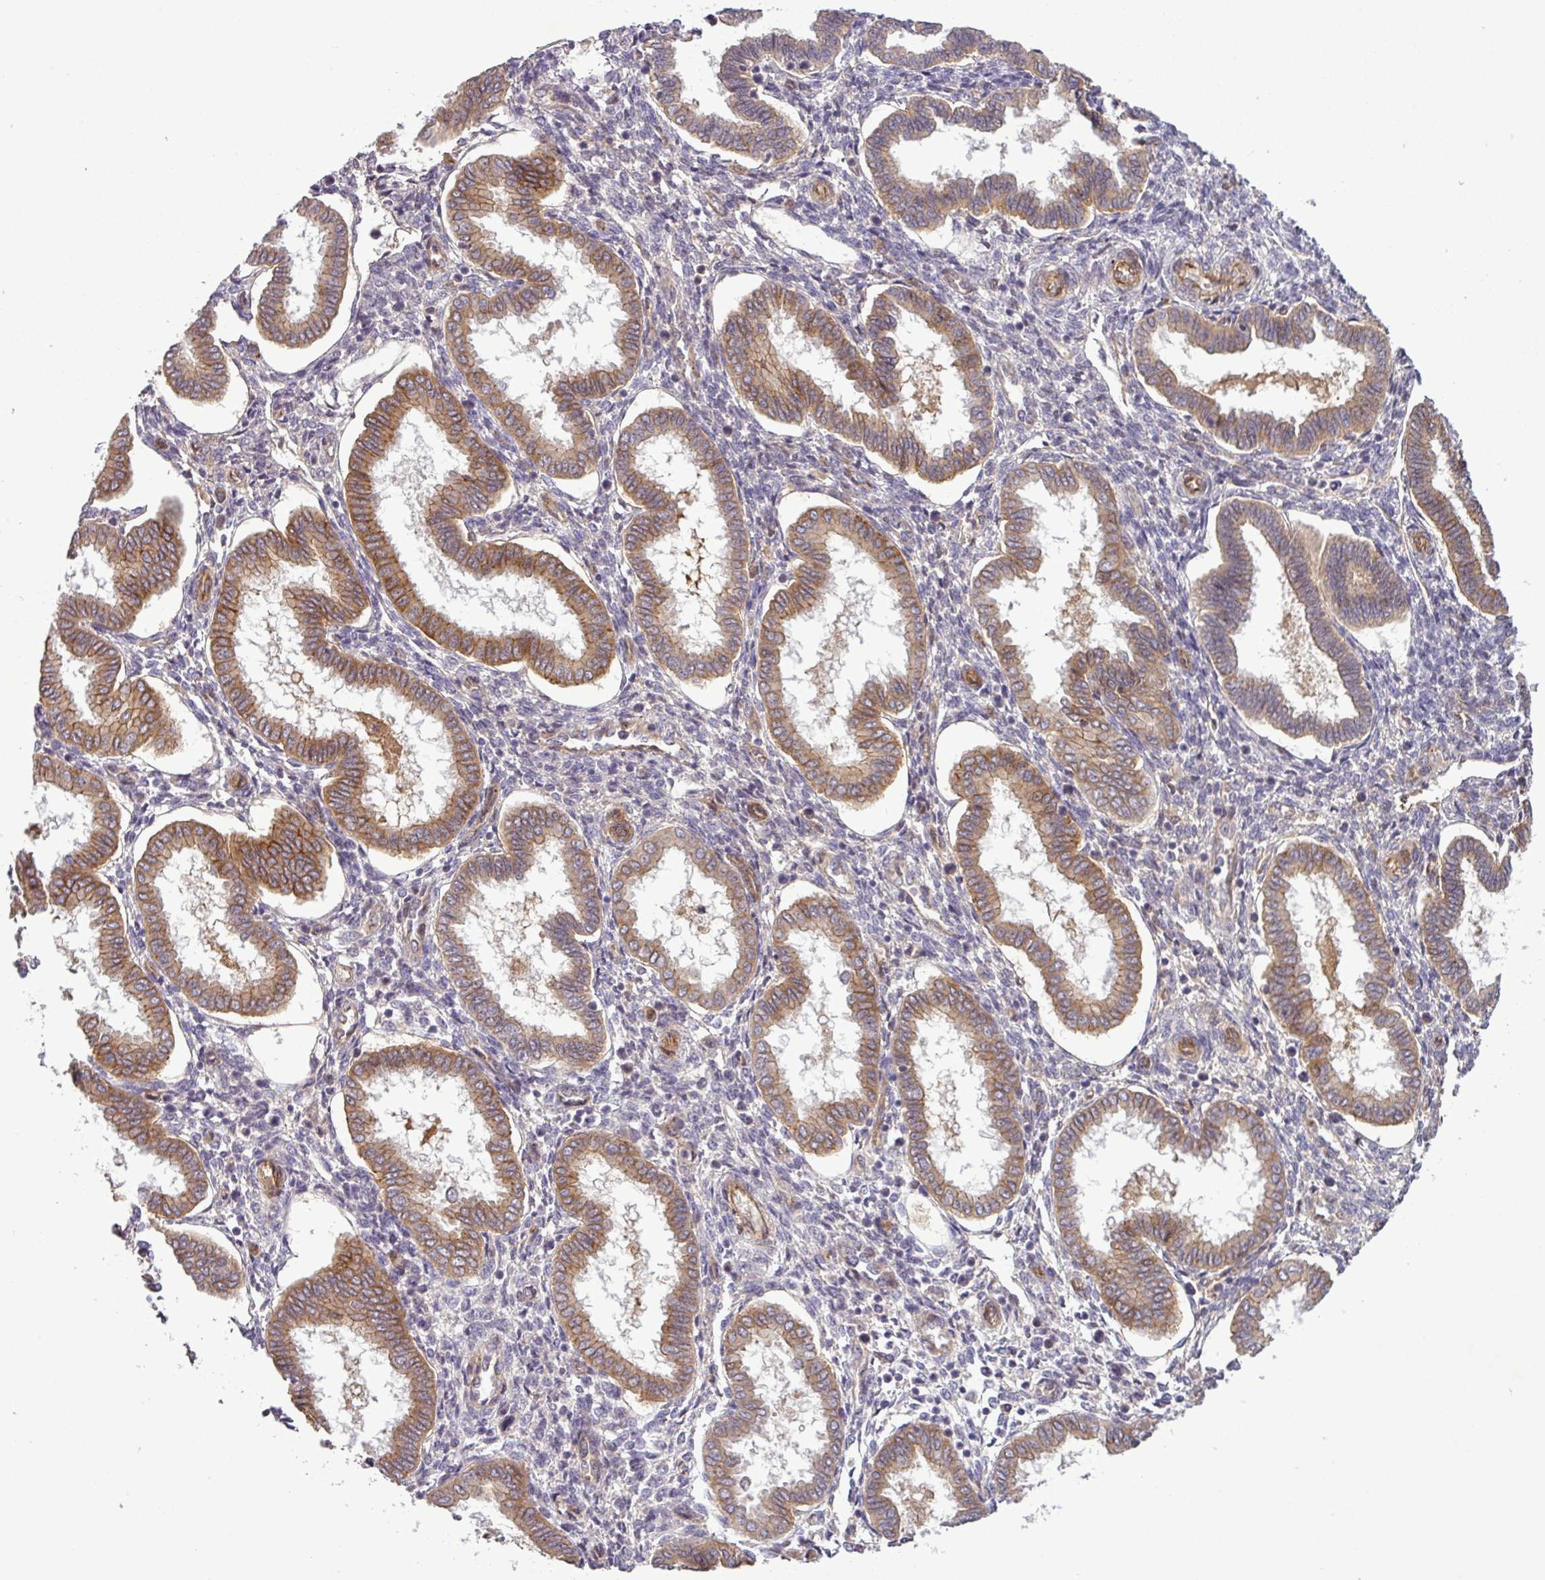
{"staining": {"intensity": "negative", "quantity": "none", "location": "none"}, "tissue": "endometrium", "cell_type": "Cells in endometrial stroma", "image_type": "normal", "snomed": [{"axis": "morphology", "description": "Normal tissue, NOS"}, {"axis": "topography", "description": "Endometrium"}], "caption": "Histopathology image shows no significant protein staining in cells in endometrial stroma of unremarkable endometrium. Brightfield microscopy of immunohistochemistry stained with DAB (3,3'-diaminobenzidine) (brown) and hematoxylin (blue), captured at high magnification.", "gene": "PCDH1", "patient": {"sex": "female", "age": 24}}